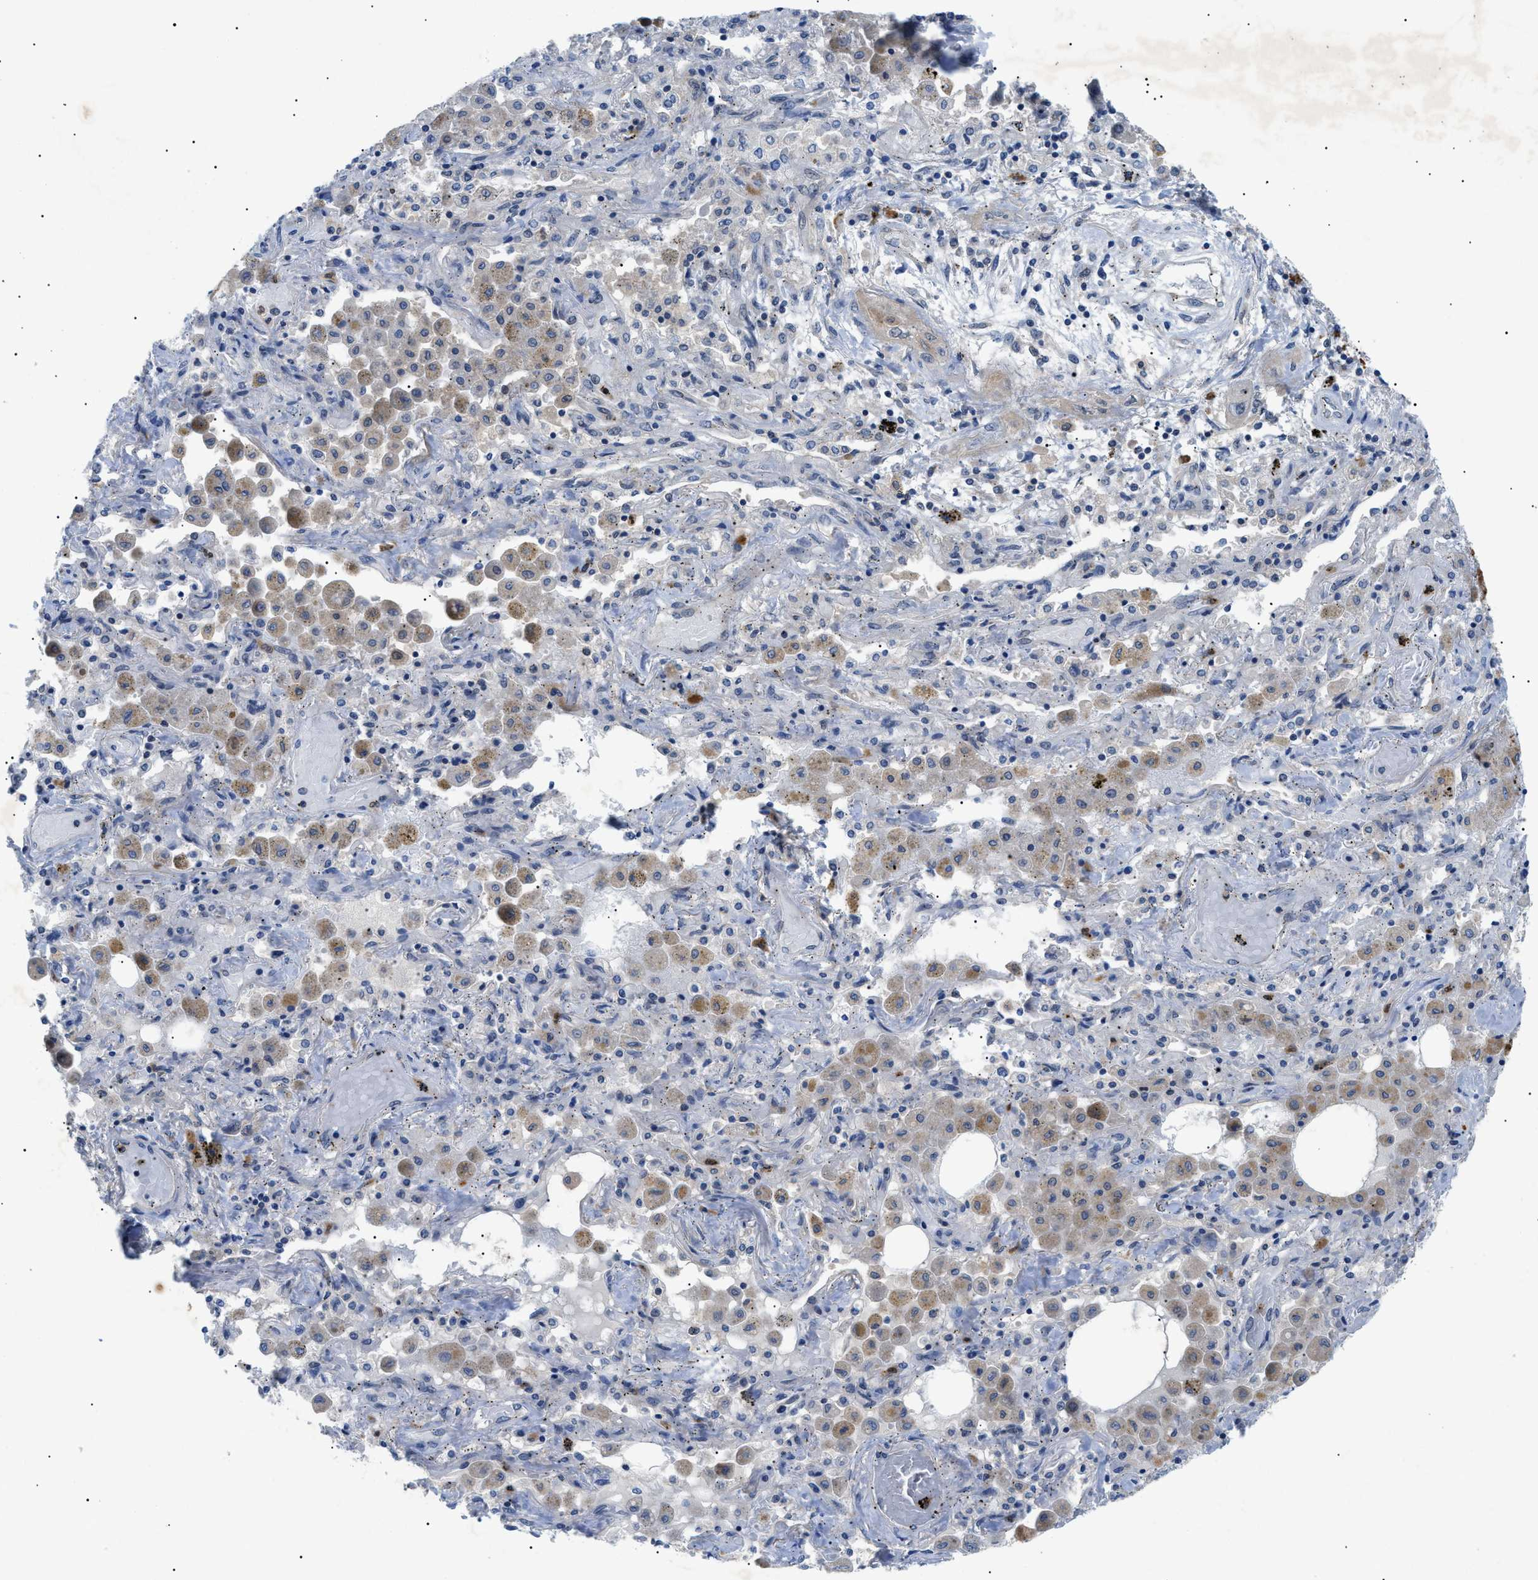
{"staining": {"intensity": "negative", "quantity": "none", "location": "none"}, "tissue": "lung cancer", "cell_type": "Tumor cells", "image_type": "cancer", "snomed": [{"axis": "morphology", "description": "Squamous cell carcinoma, NOS"}, {"axis": "topography", "description": "Lung"}], "caption": "An immunohistochemistry (IHC) image of lung squamous cell carcinoma is shown. There is no staining in tumor cells of lung squamous cell carcinoma.", "gene": "RIPK1", "patient": {"sex": "female", "age": 47}}